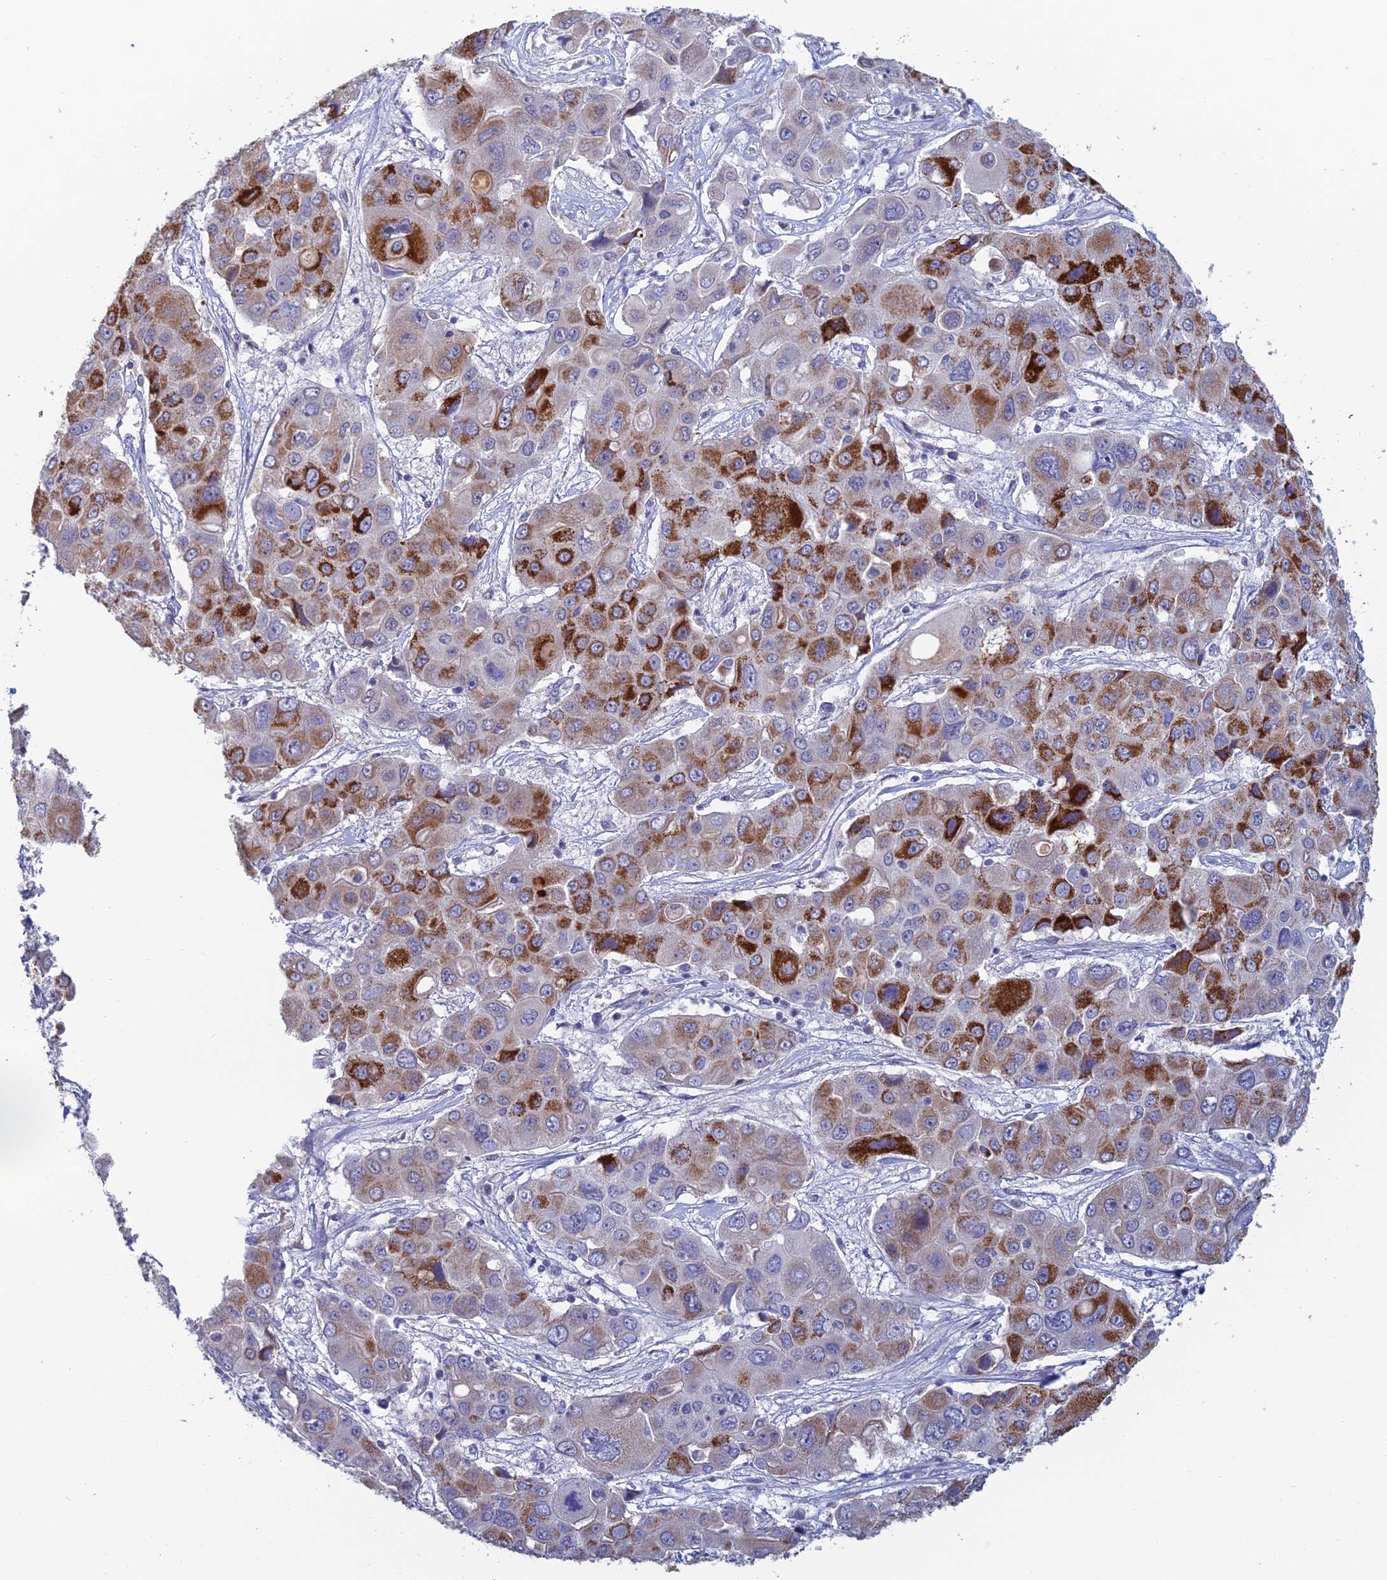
{"staining": {"intensity": "strong", "quantity": "25%-75%", "location": "cytoplasmic/membranous"}, "tissue": "liver cancer", "cell_type": "Tumor cells", "image_type": "cancer", "snomed": [{"axis": "morphology", "description": "Cholangiocarcinoma"}, {"axis": "topography", "description": "Liver"}], "caption": "Human liver cancer (cholangiocarcinoma) stained with a protein marker exhibits strong staining in tumor cells.", "gene": "GIPC1", "patient": {"sex": "male", "age": 67}}